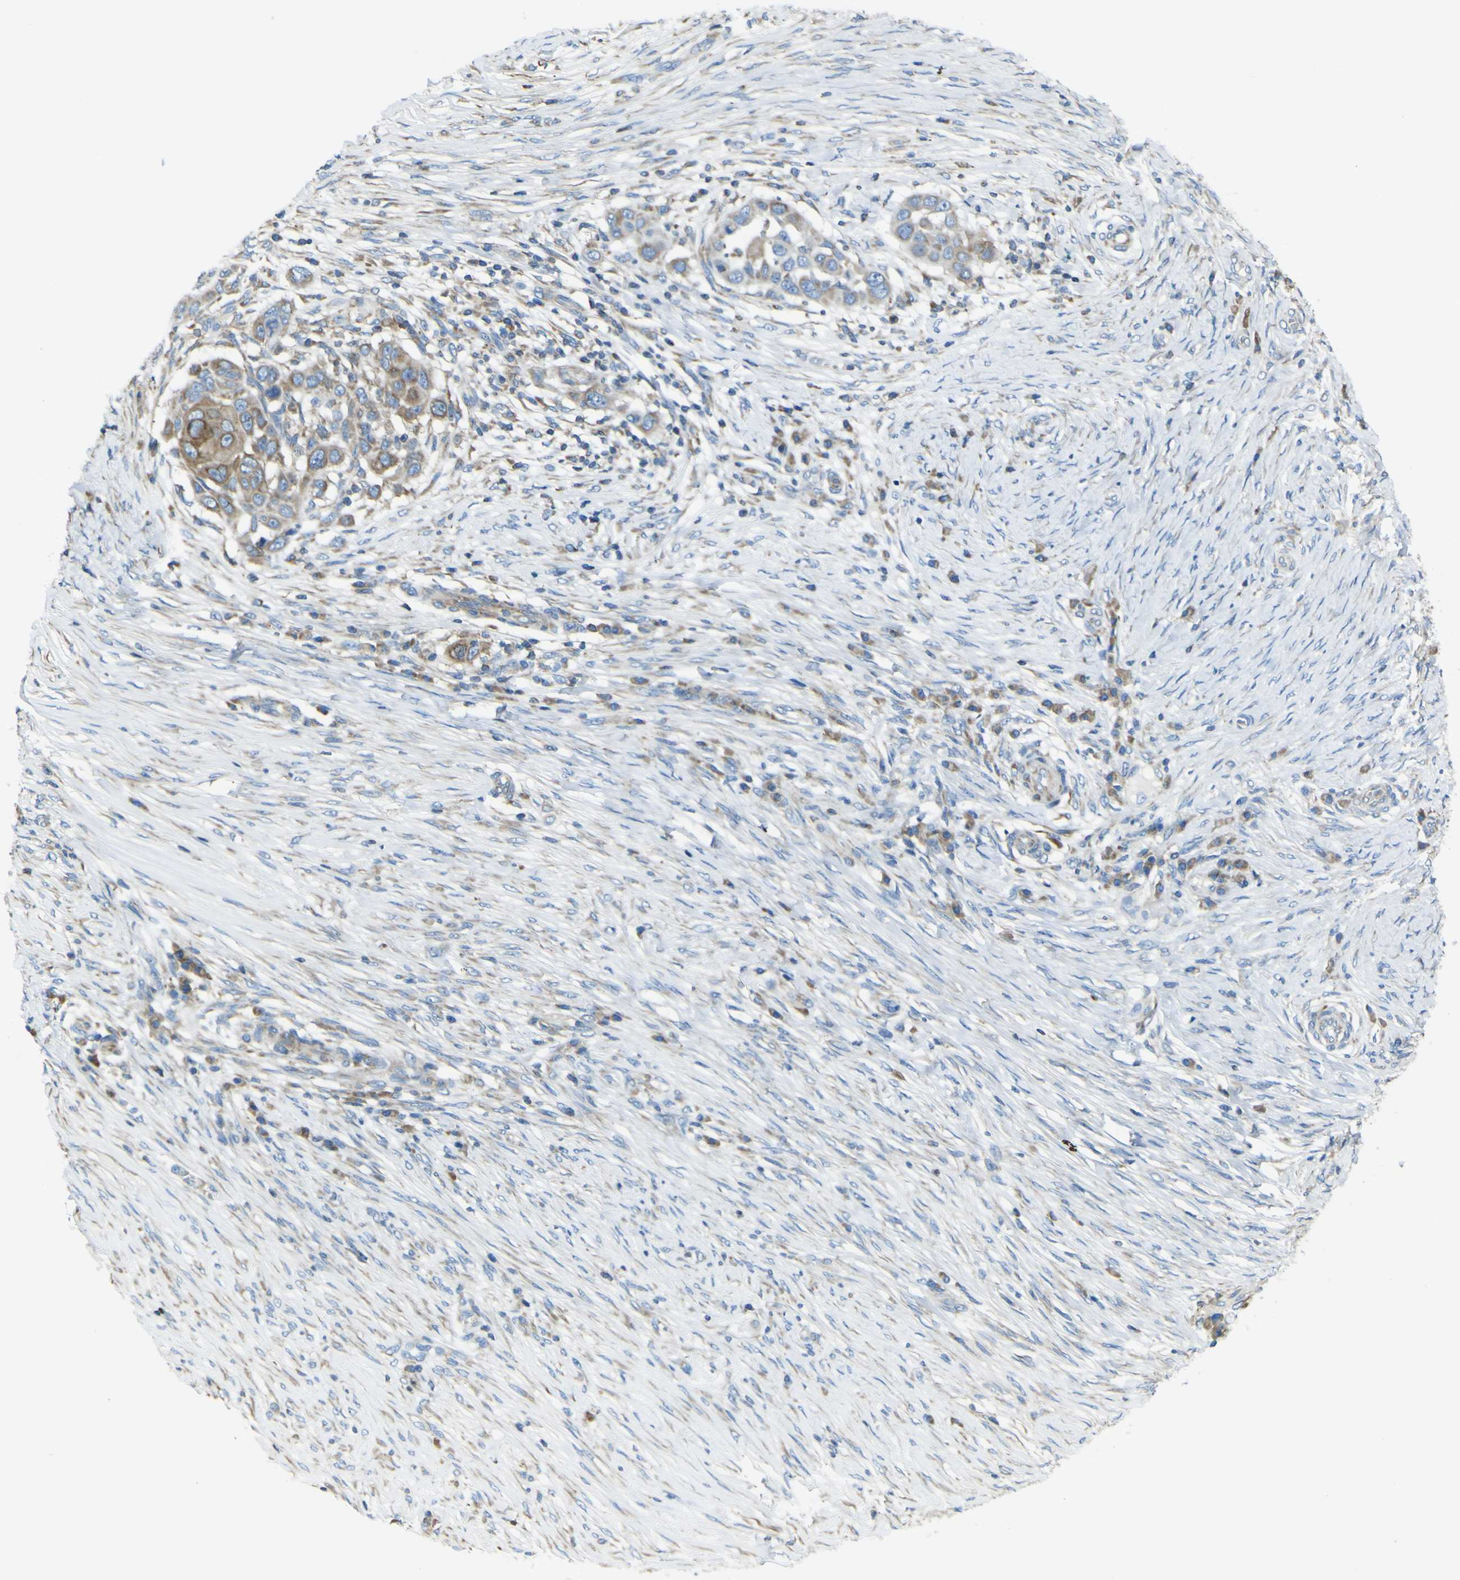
{"staining": {"intensity": "weak", "quantity": ">75%", "location": "cytoplasmic/membranous"}, "tissue": "skin cancer", "cell_type": "Tumor cells", "image_type": "cancer", "snomed": [{"axis": "morphology", "description": "Squamous cell carcinoma, NOS"}, {"axis": "topography", "description": "Skin"}], "caption": "Protein staining shows weak cytoplasmic/membranous expression in about >75% of tumor cells in skin squamous cell carcinoma.", "gene": "STIM1", "patient": {"sex": "female", "age": 44}}